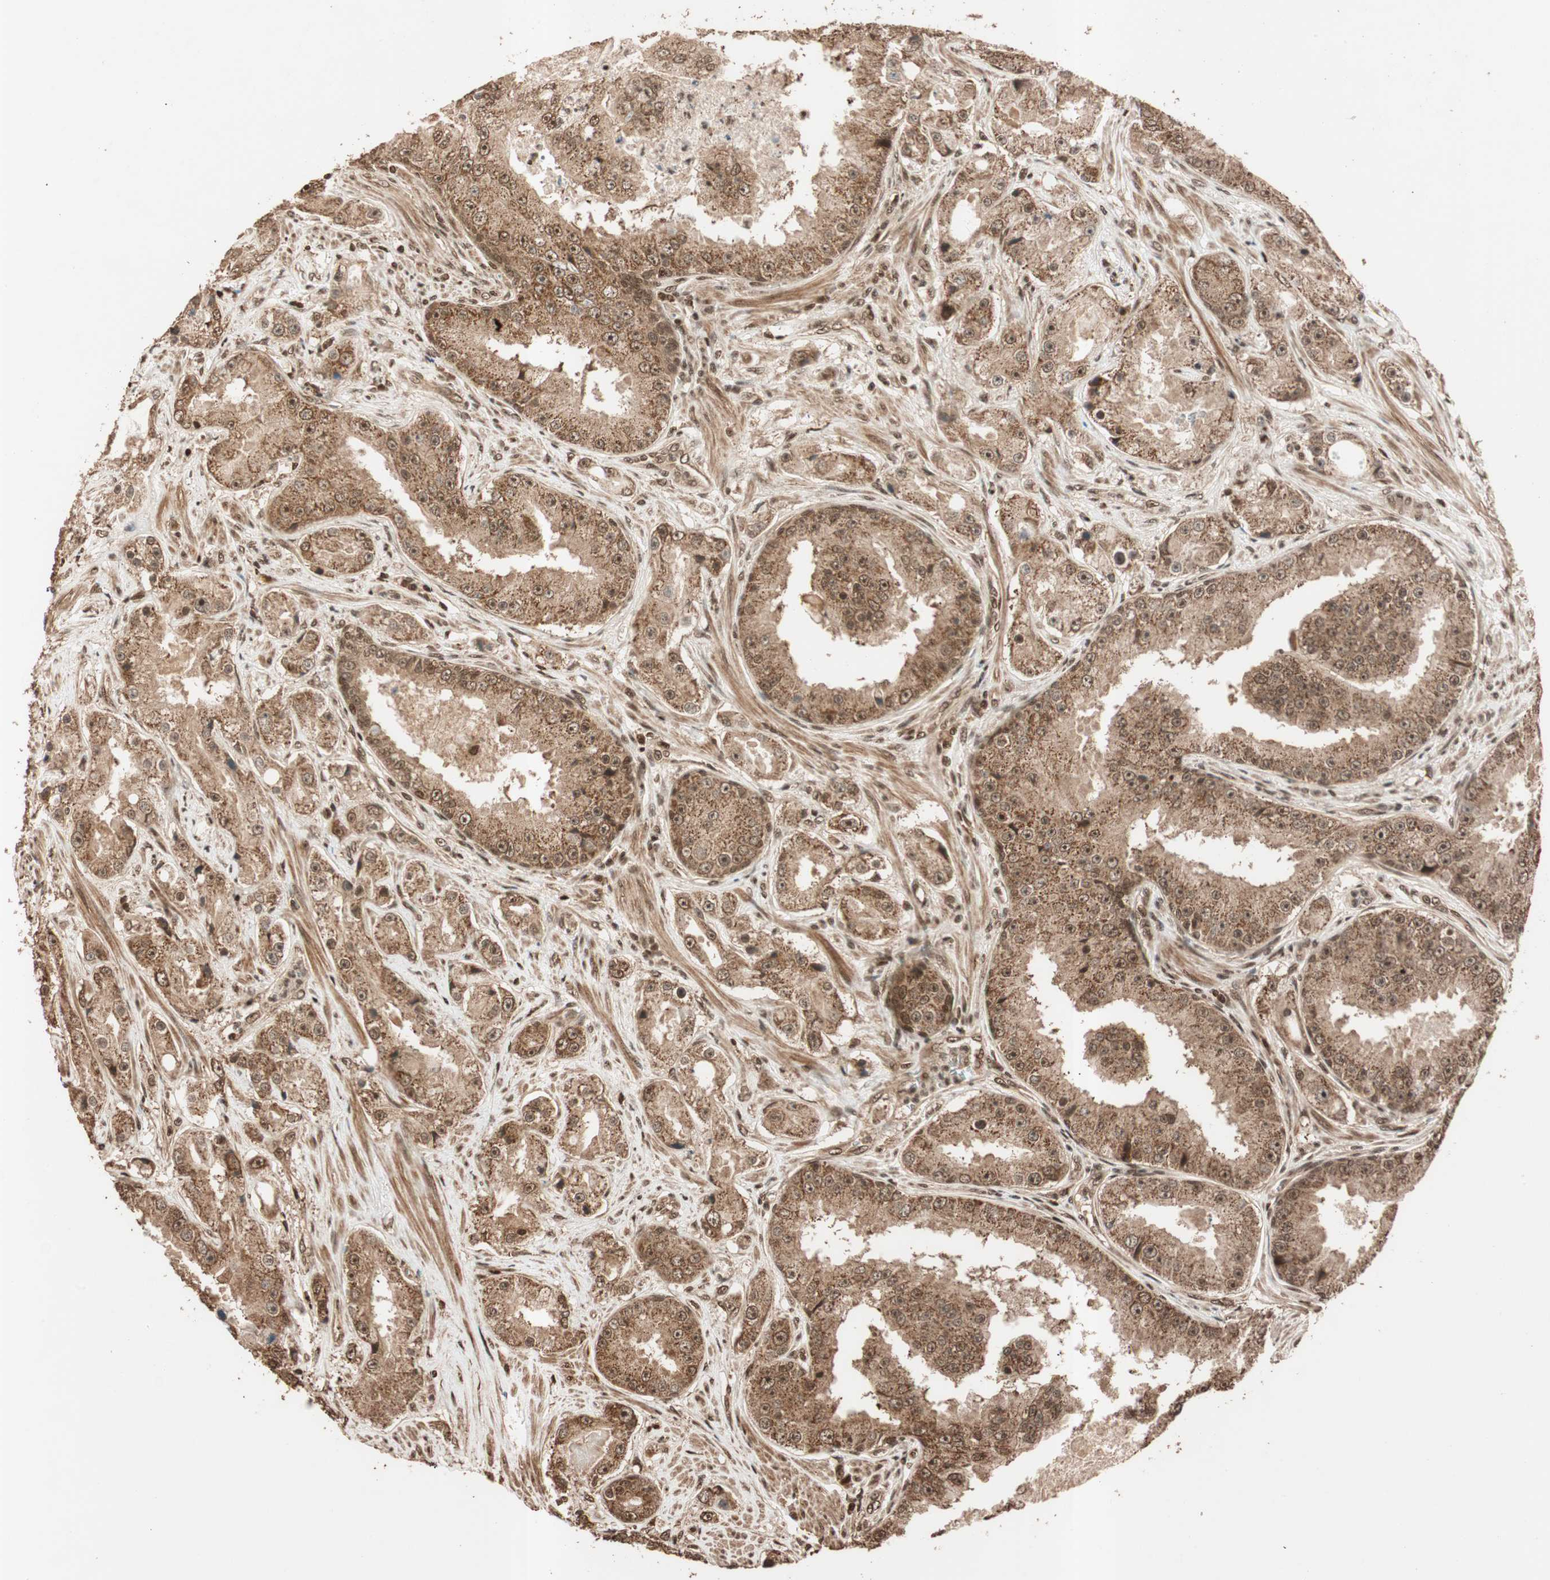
{"staining": {"intensity": "moderate", "quantity": ">75%", "location": "cytoplasmic/membranous"}, "tissue": "prostate cancer", "cell_type": "Tumor cells", "image_type": "cancer", "snomed": [{"axis": "morphology", "description": "Adenocarcinoma, High grade"}, {"axis": "topography", "description": "Prostate"}], "caption": "Immunohistochemical staining of human prostate cancer displays moderate cytoplasmic/membranous protein positivity in about >75% of tumor cells.", "gene": "ALKBH5", "patient": {"sex": "male", "age": 73}}